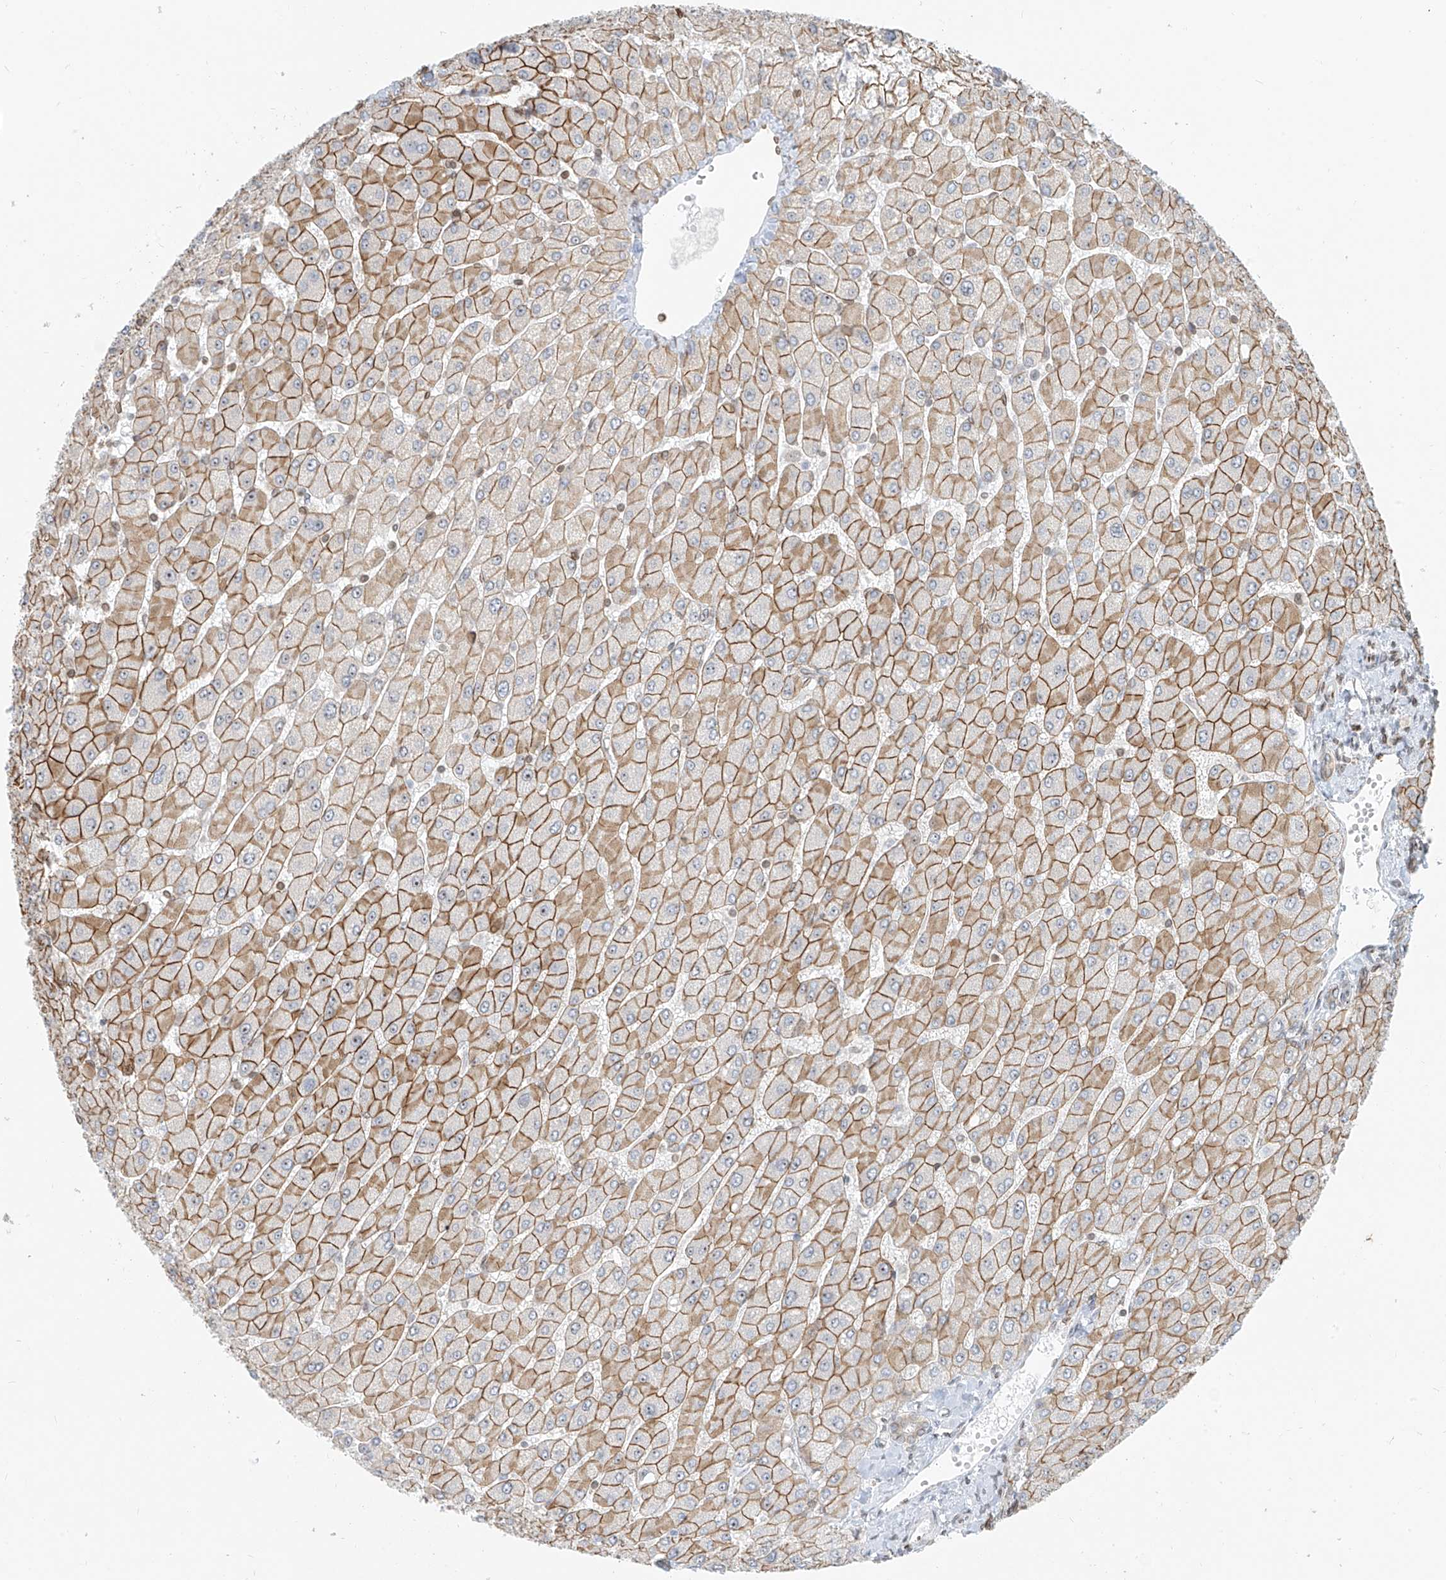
{"staining": {"intensity": "moderate", "quantity": "25%-75%", "location": "cytoplasmic/membranous"}, "tissue": "liver", "cell_type": "Cholangiocytes", "image_type": "normal", "snomed": [{"axis": "morphology", "description": "Normal tissue, NOS"}, {"axis": "topography", "description": "Liver"}], "caption": "Protein staining by immunohistochemistry shows moderate cytoplasmic/membranous positivity in about 25%-75% of cholangiocytes in normal liver. The staining was performed using DAB (3,3'-diaminobenzidine), with brown indicating positive protein expression. Nuclei are stained blue with hematoxylin.", "gene": "SAMD15", "patient": {"sex": "male", "age": 55}}